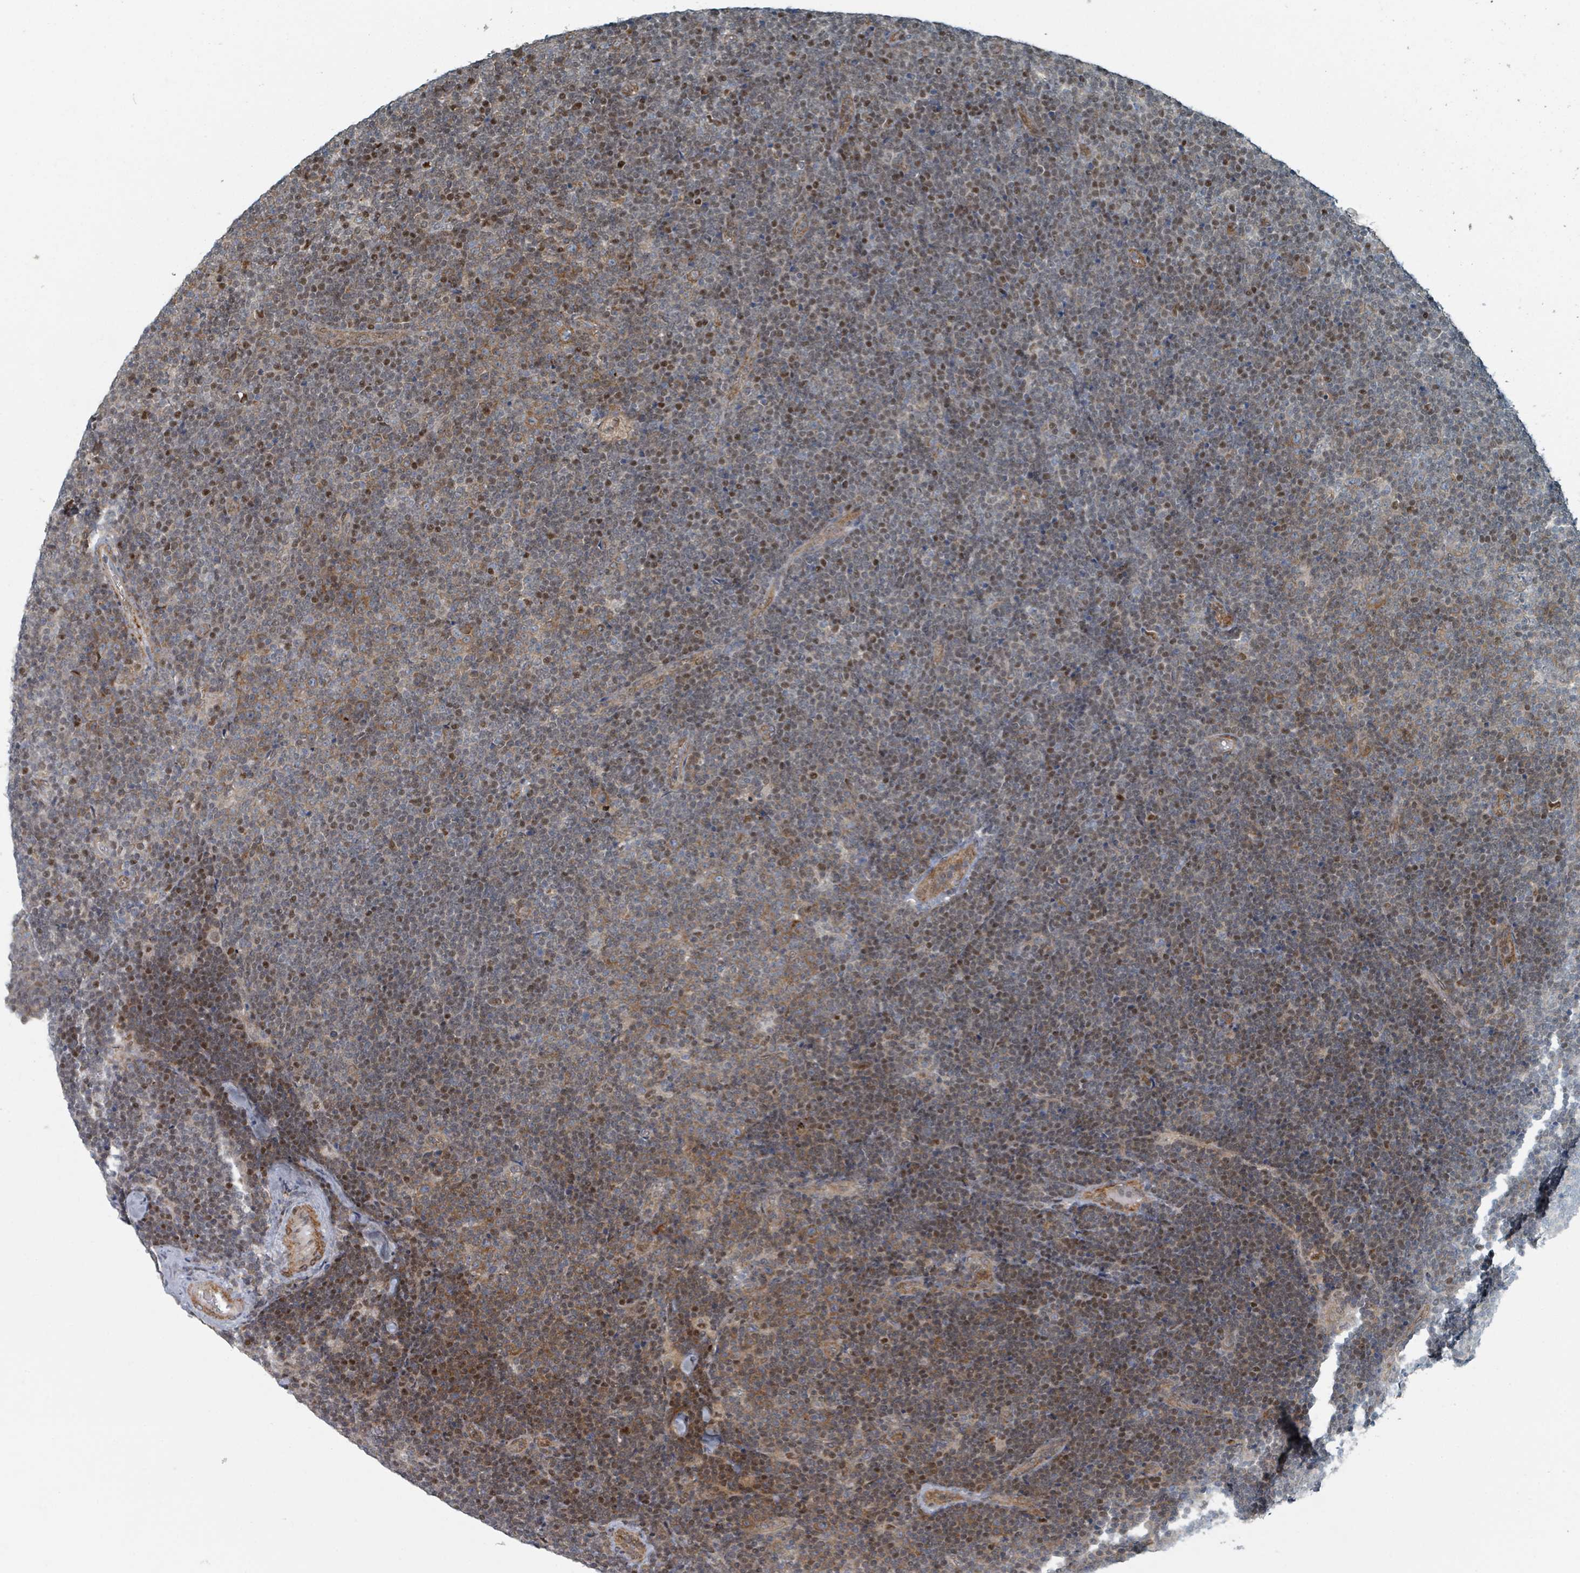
{"staining": {"intensity": "moderate", "quantity": "25%-75%", "location": "nuclear"}, "tissue": "lymphoma", "cell_type": "Tumor cells", "image_type": "cancer", "snomed": [{"axis": "morphology", "description": "Malignant lymphoma, non-Hodgkin's type, Low grade"}, {"axis": "topography", "description": "Lymph node"}], "caption": "Moderate nuclear staining is identified in approximately 25%-75% of tumor cells in lymphoma. (Brightfield microscopy of DAB IHC at high magnification).", "gene": "RHPN2", "patient": {"sex": "male", "age": 48}}